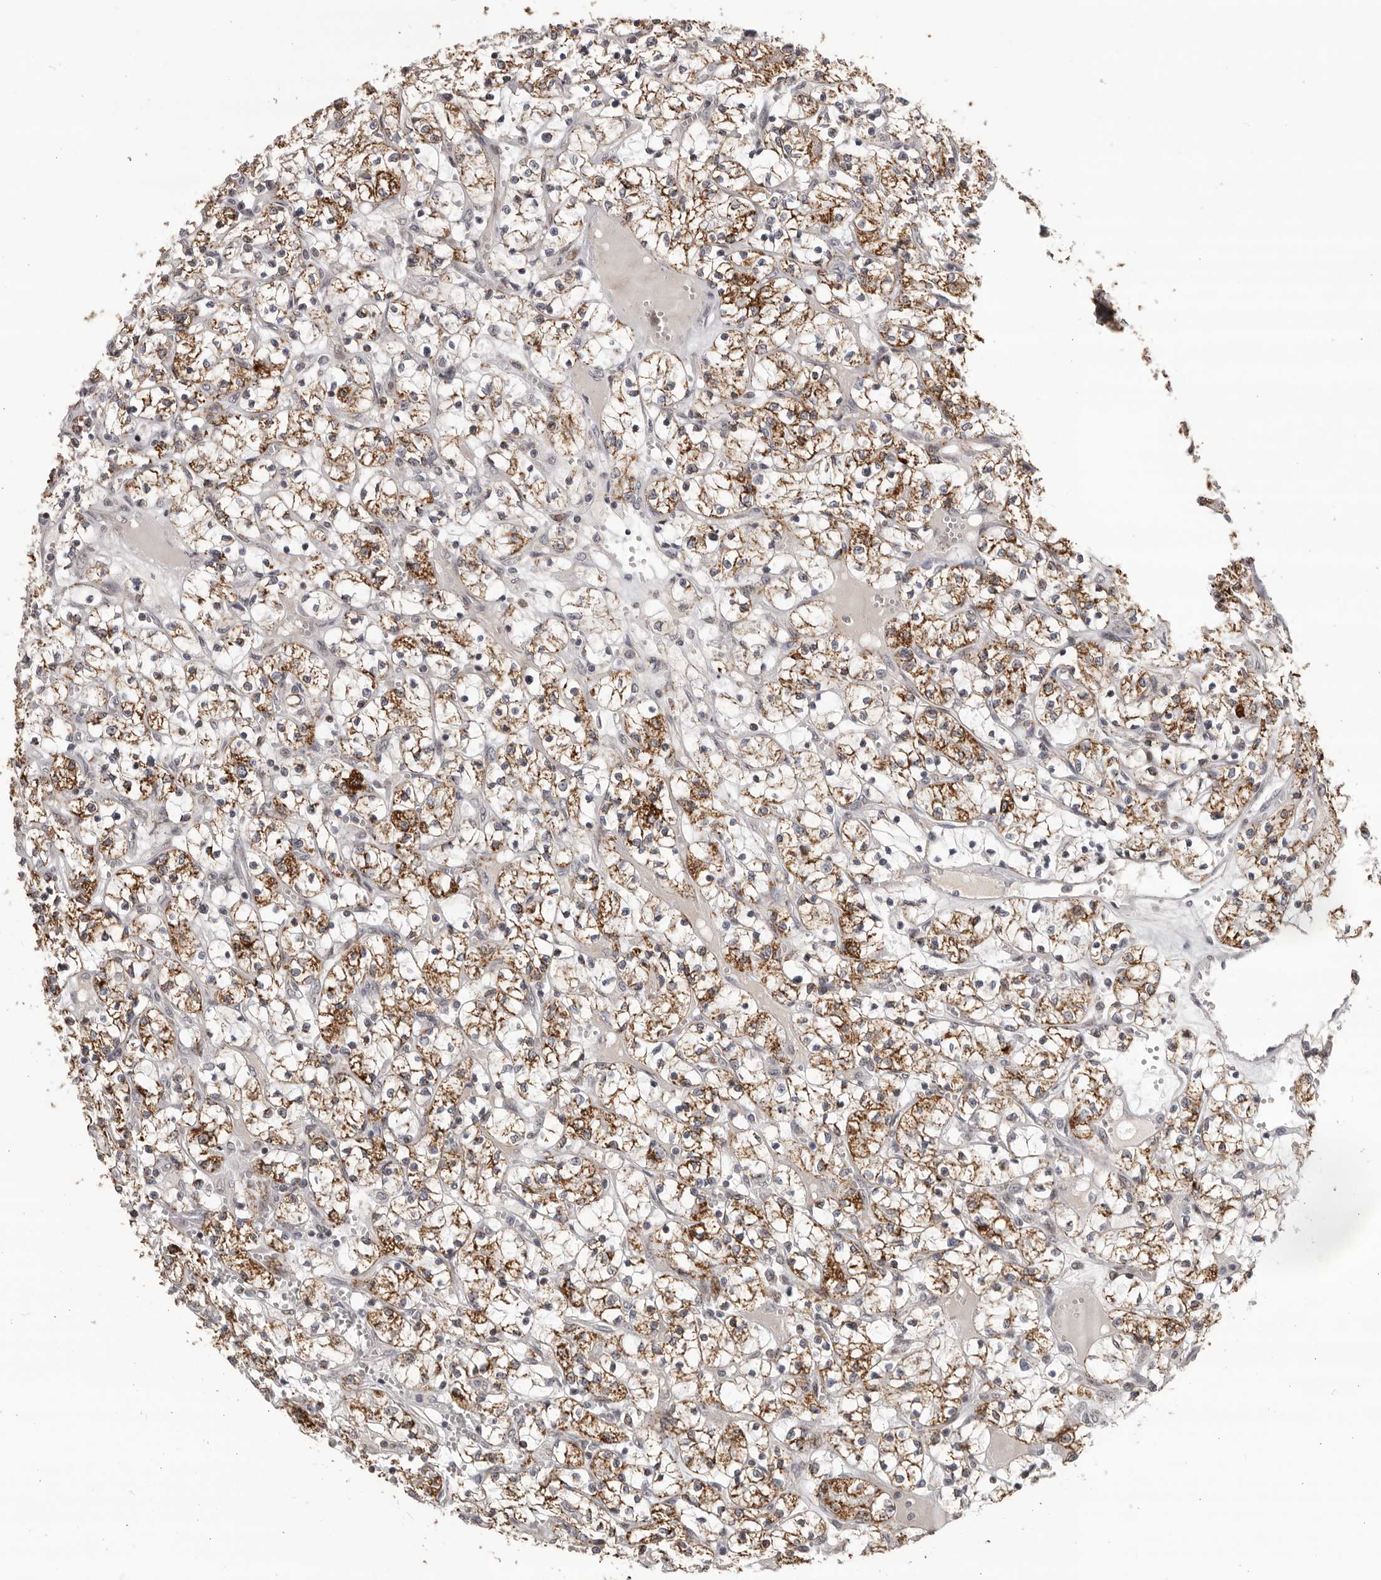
{"staining": {"intensity": "moderate", "quantity": ">75%", "location": "cytoplasmic/membranous"}, "tissue": "renal cancer", "cell_type": "Tumor cells", "image_type": "cancer", "snomed": [{"axis": "morphology", "description": "Adenocarcinoma, NOS"}, {"axis": "topography", "description": "Kidney"}], "caption": "A high-resolution photomicrograph shows immunohistochemistry (IHC) staining of adenocarcinoma (renal), which shows moderate cytoplasmic/membranous positivity in about >75% of tumor cells. (DAB (3,3'-diaminobenzidine) = brown stain, brightfield microscopy at high magnification).", "gene": "C17orf99", "patient": {"sex": "female", "age": 69}}